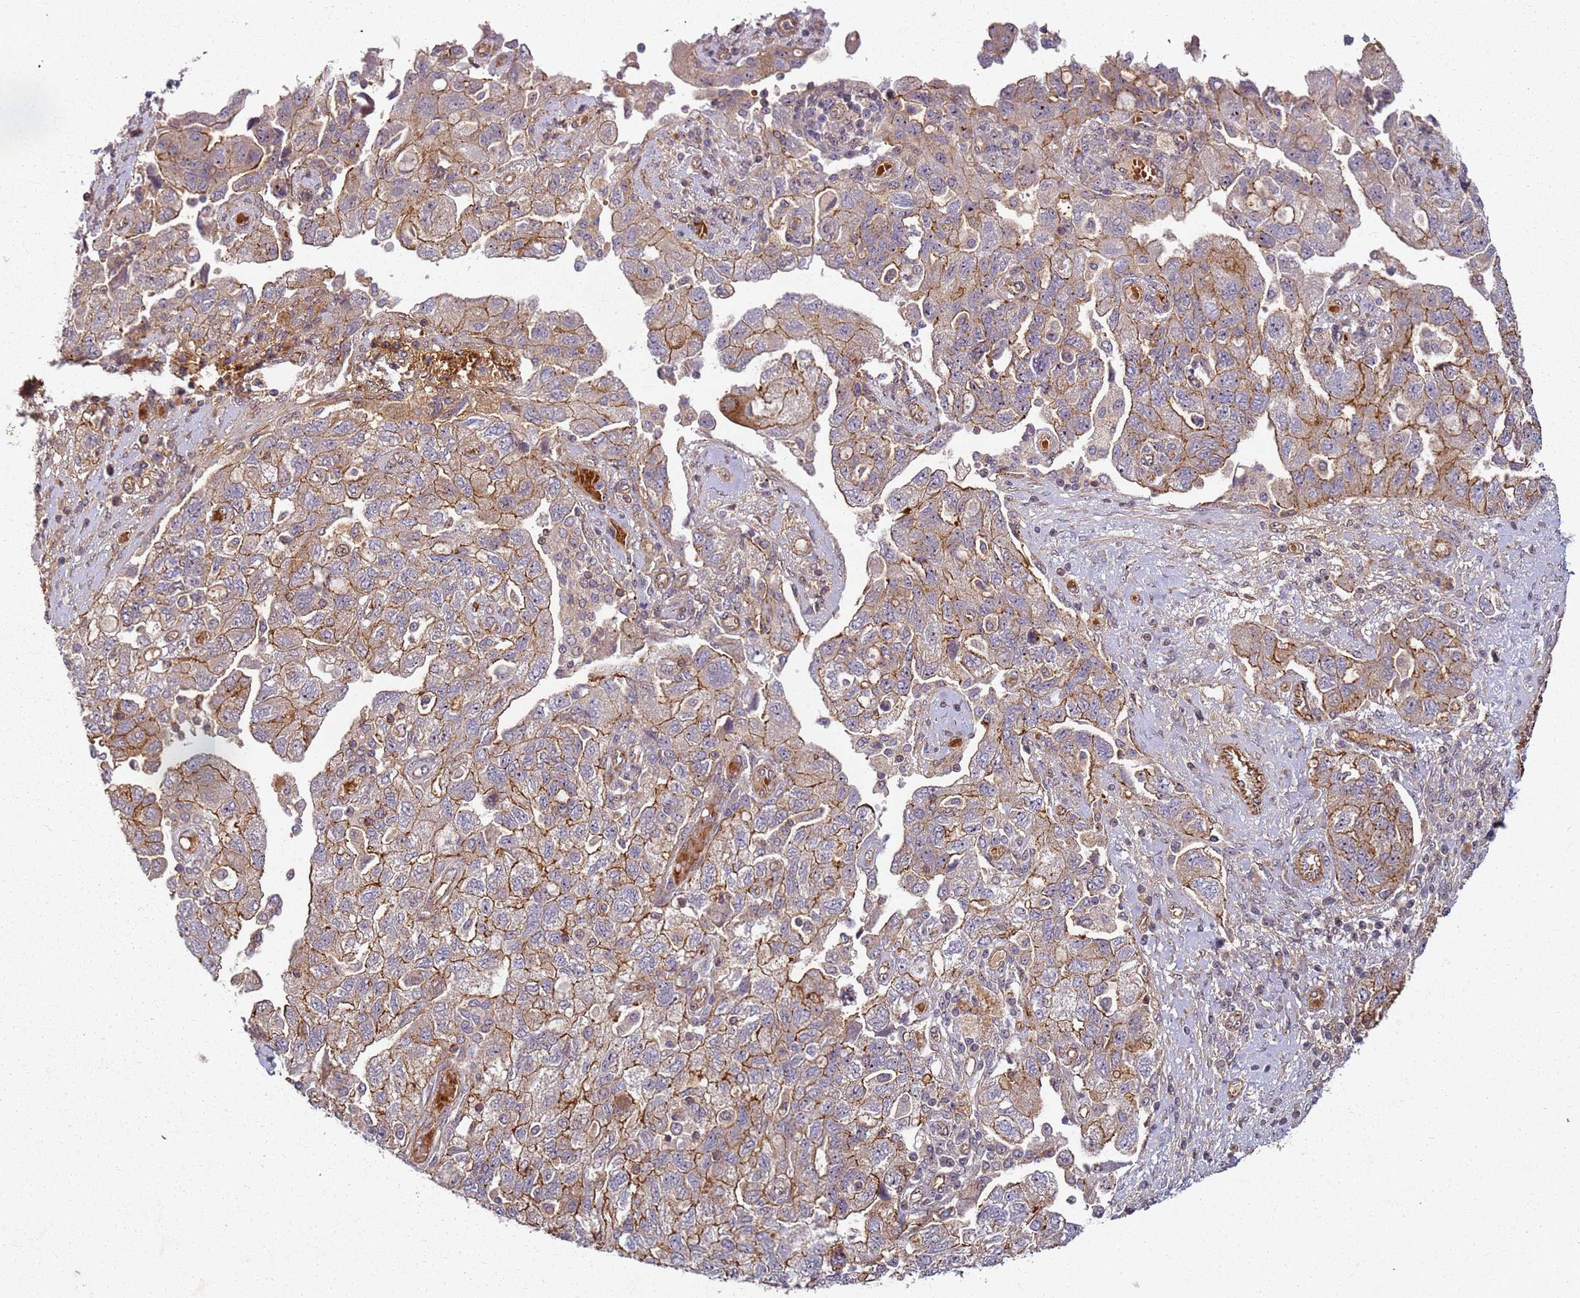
{"staining": {"intensity": "moderate", "quantity": "25%-75%", "location": "cytoplasmic/membranous"}, "tissue": "ovarian cancer", "cell_type": "Tumor cells", "image_type": "cancer", "snomed": [{"axis": "morphology", "description": "Carcinoma, NOS"}, {"axis": "morphology", "description": "Cystadenocarcinoma, serous, NOS"}, {"axis": "topography", "description": "Ovary"}], "caption": "DAB immunohistochemical staining of ovarian cancer (serous cystadenocarcinoma) reveals moderate cytoplasmic/membranous protein expression in about 25%-75% of tumor cells.", "gene": "C2CD4B", "patient": {"sex": "female", "age": 69}}